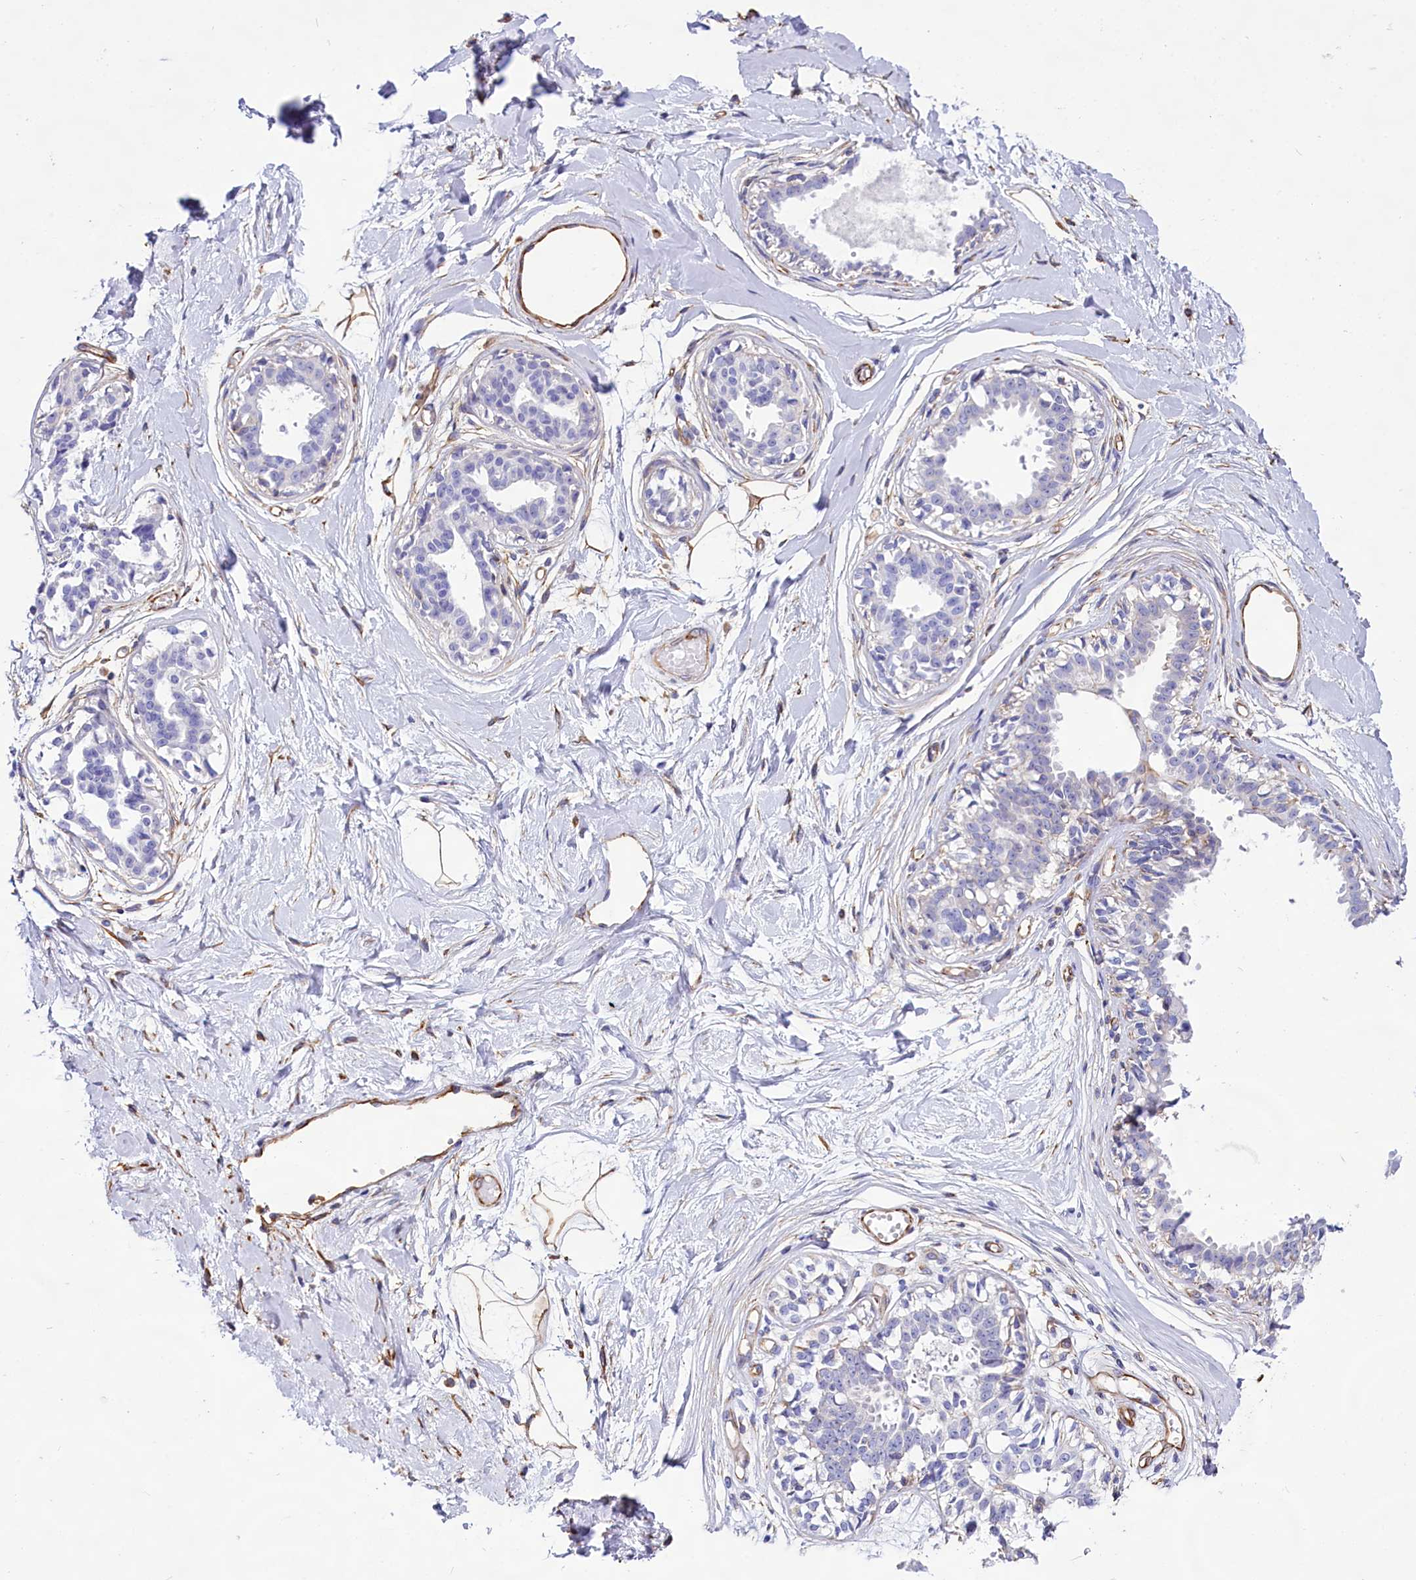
{"staining": {"intensity": "negative", "quantity": "none", "location": "none"}, "tissue": "breast", "cell_type": "Adipocytes", "image_type": "normal", "snomed": [{"axis": "morphology", "description": "Normal tissue, NOS"}, {"axis": "topography", "description": "Breast"}], "caption": "The image reveals no staining of adipocytes in benign breast.", "gene": "CD99", "patient": {"sex": "female", "age": 45}}